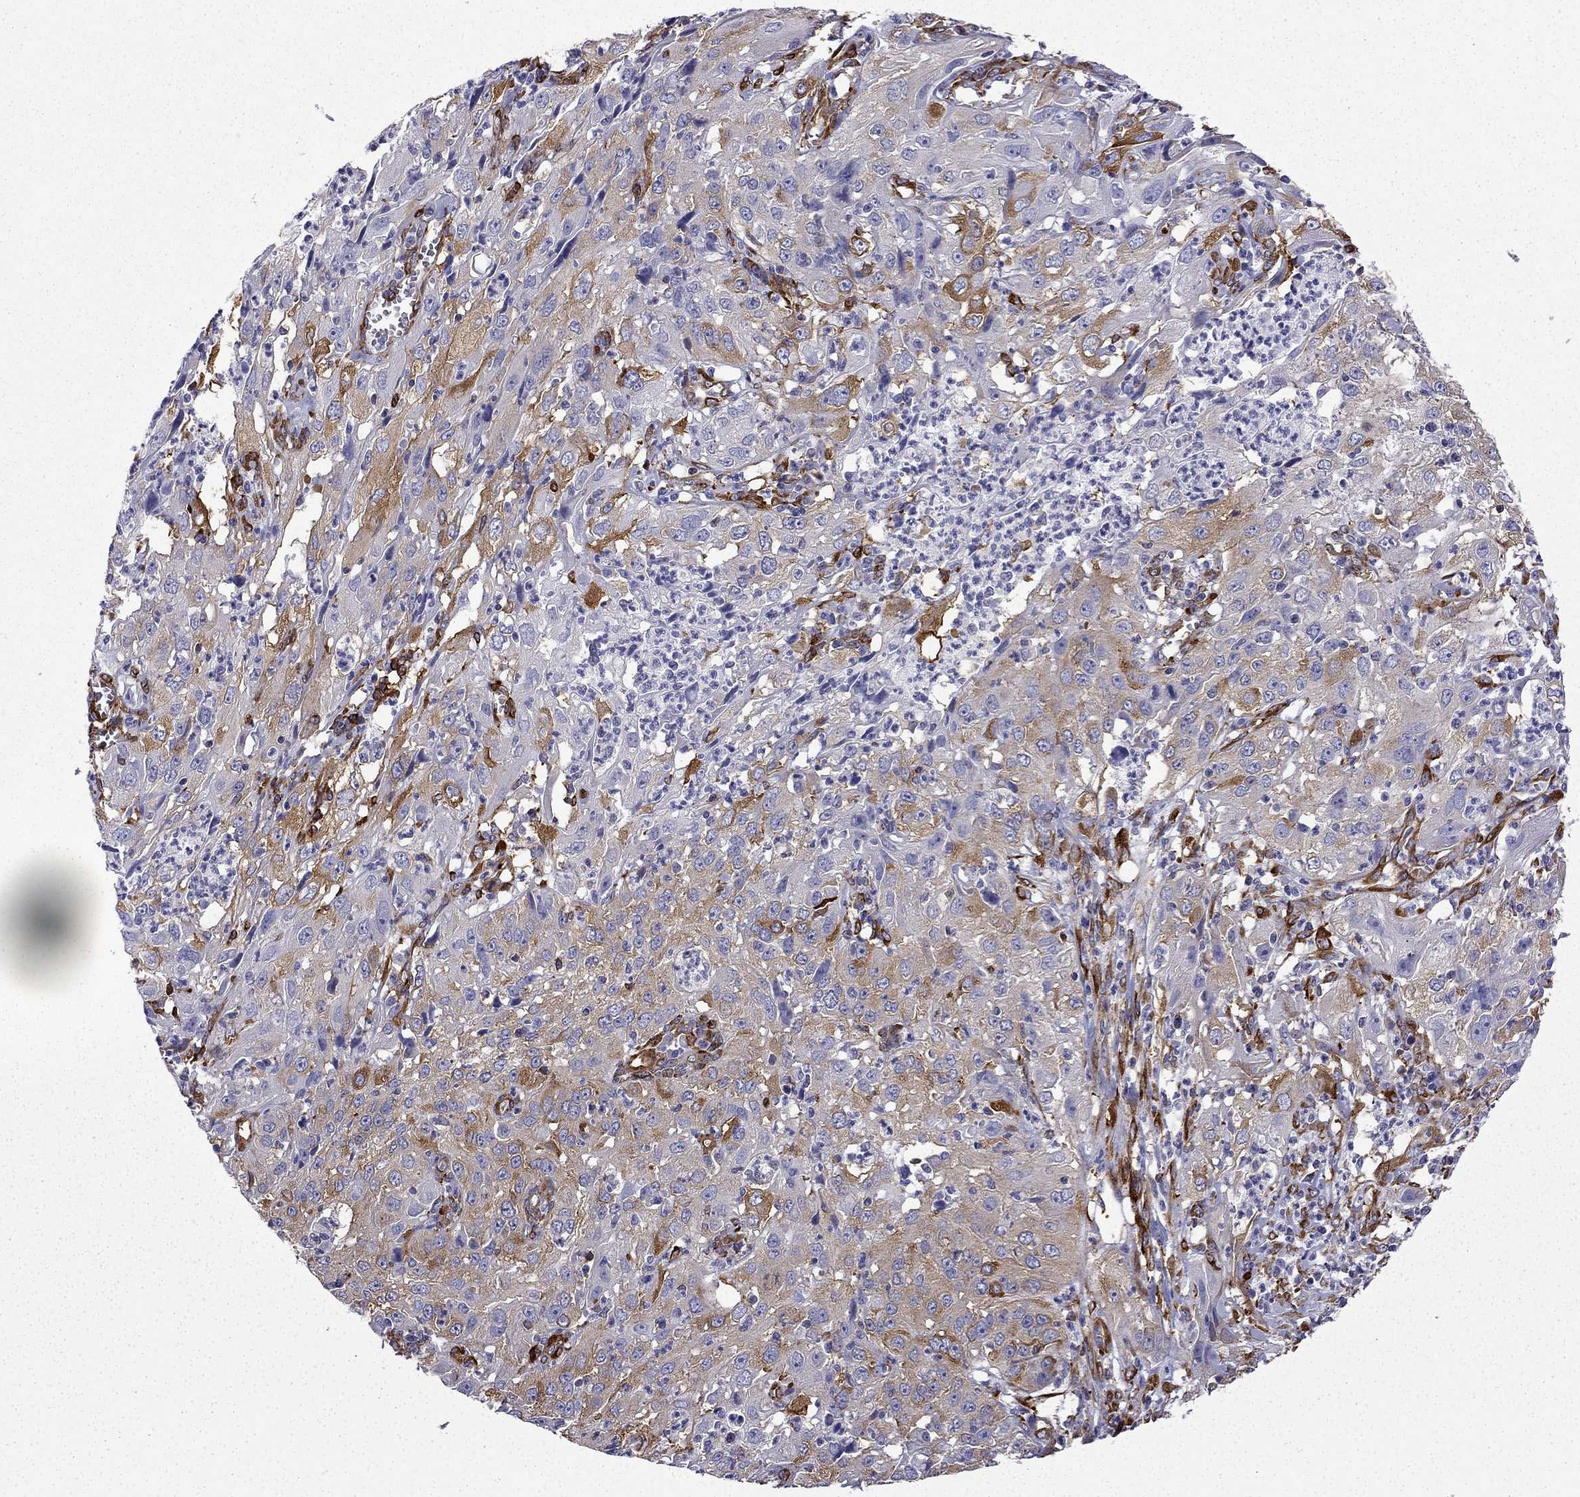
{"staining": {"intensity": "strong", "quantity": "25%-75%", "location": "cytoplasmic/membranous"}, "tissue": "cervical cancer", "cell_type": "Tumor cells", "image_type": "cancer", "snomed": [{"axis": "morphology", "description": "Squamous cell carcinoma, NOS"}, {"axis": "topography", "description": "Cervix"}], "caption": "Protein expression analysis of human cervical cancer reveals strong cytoplasmic/membranous positivity in about 25%-75% of tumor cells. The staining was performed using DAB to visualize the protein expression in brown, while the nuclei were stained in blue with hematoxylin (Magnification: 20x).", "gene": "MAP4", "patient": {"sex": "female", "age": 32}}